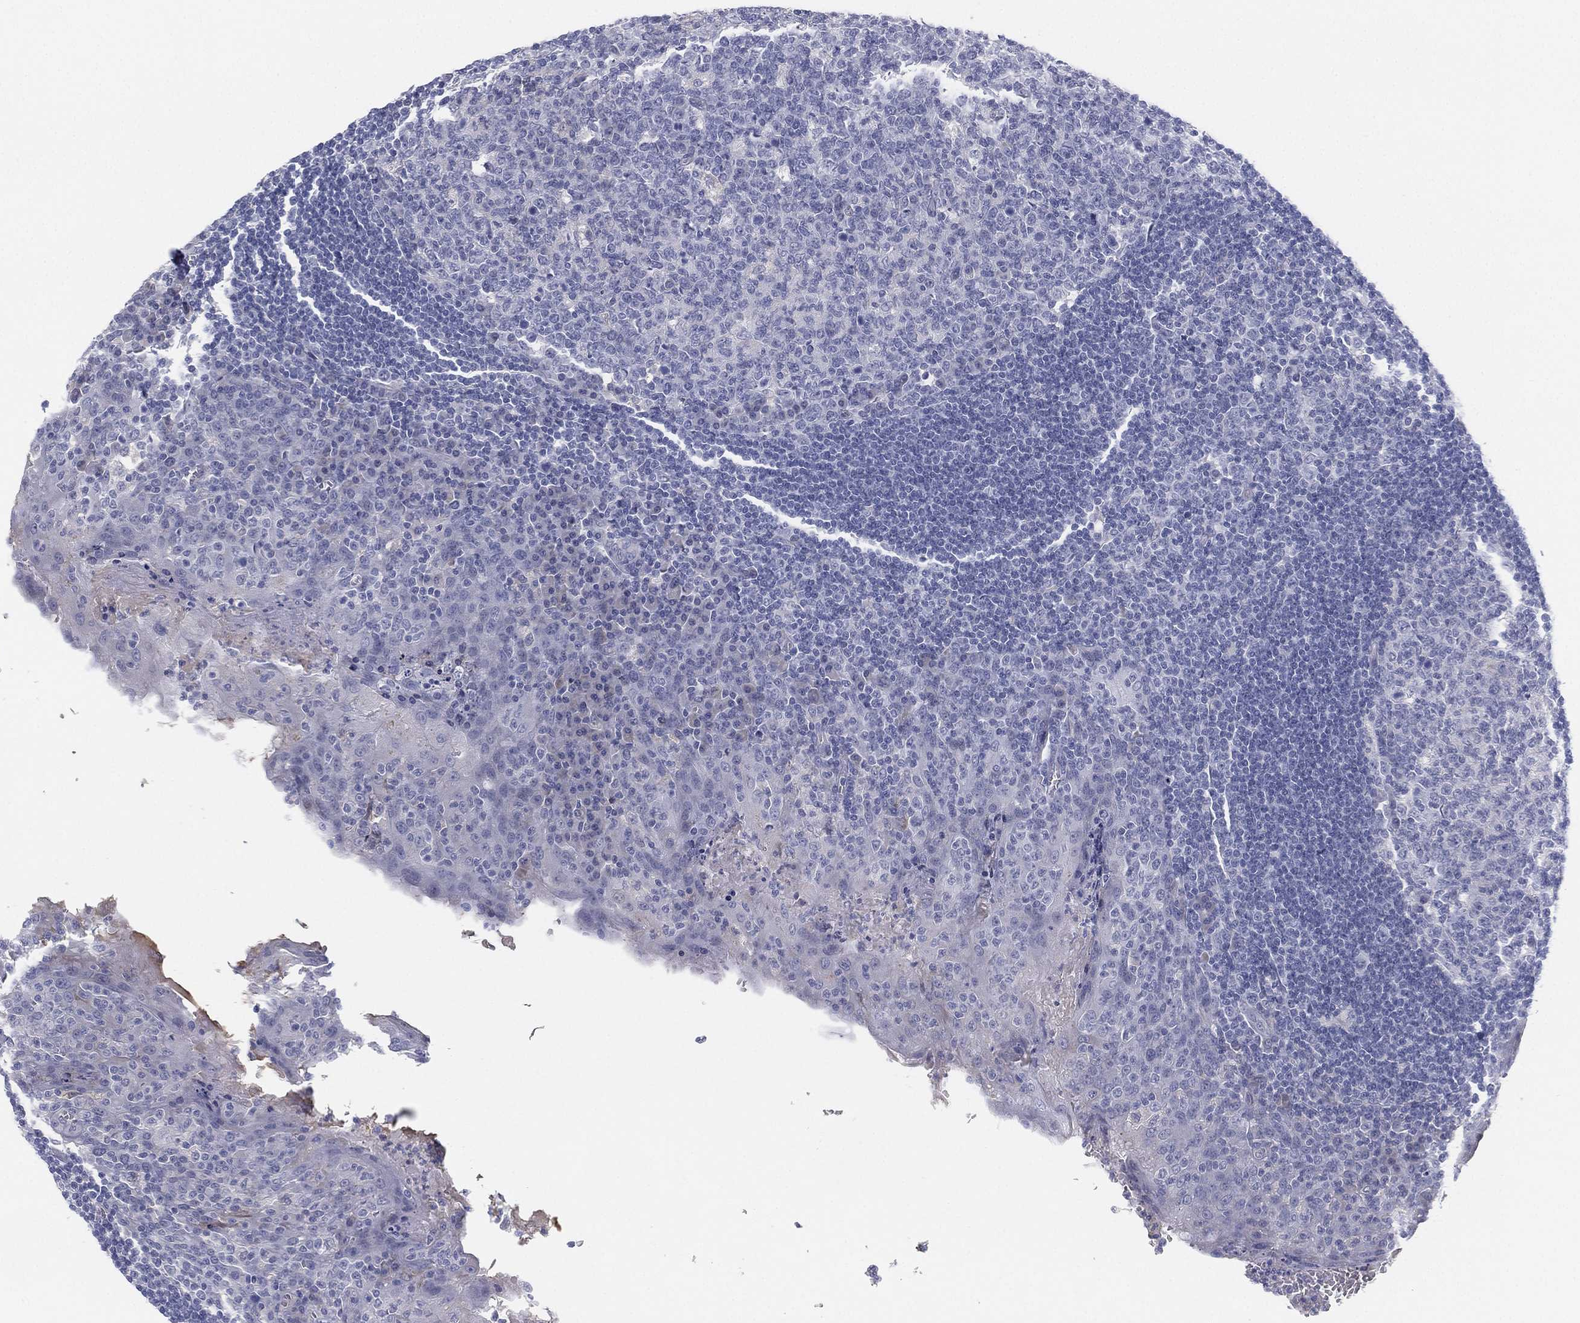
{"staining": {"intensity": "negative", "quantity": "none", "location": "none"}, "tissue": "tonsil", "cell_type": "Germinal center cells", "image_type": "normal", "snomed": [{"axis": "morphology", "description": "Normal tissue, NOS"}, {"axis": "topography", "description": "Tonsil"}], "caption": "IHC of normal tonsil demonstrates no staining in germinal center cells.", "gene": "MLF1", "patient": {"sex": "female", "age": 13}}